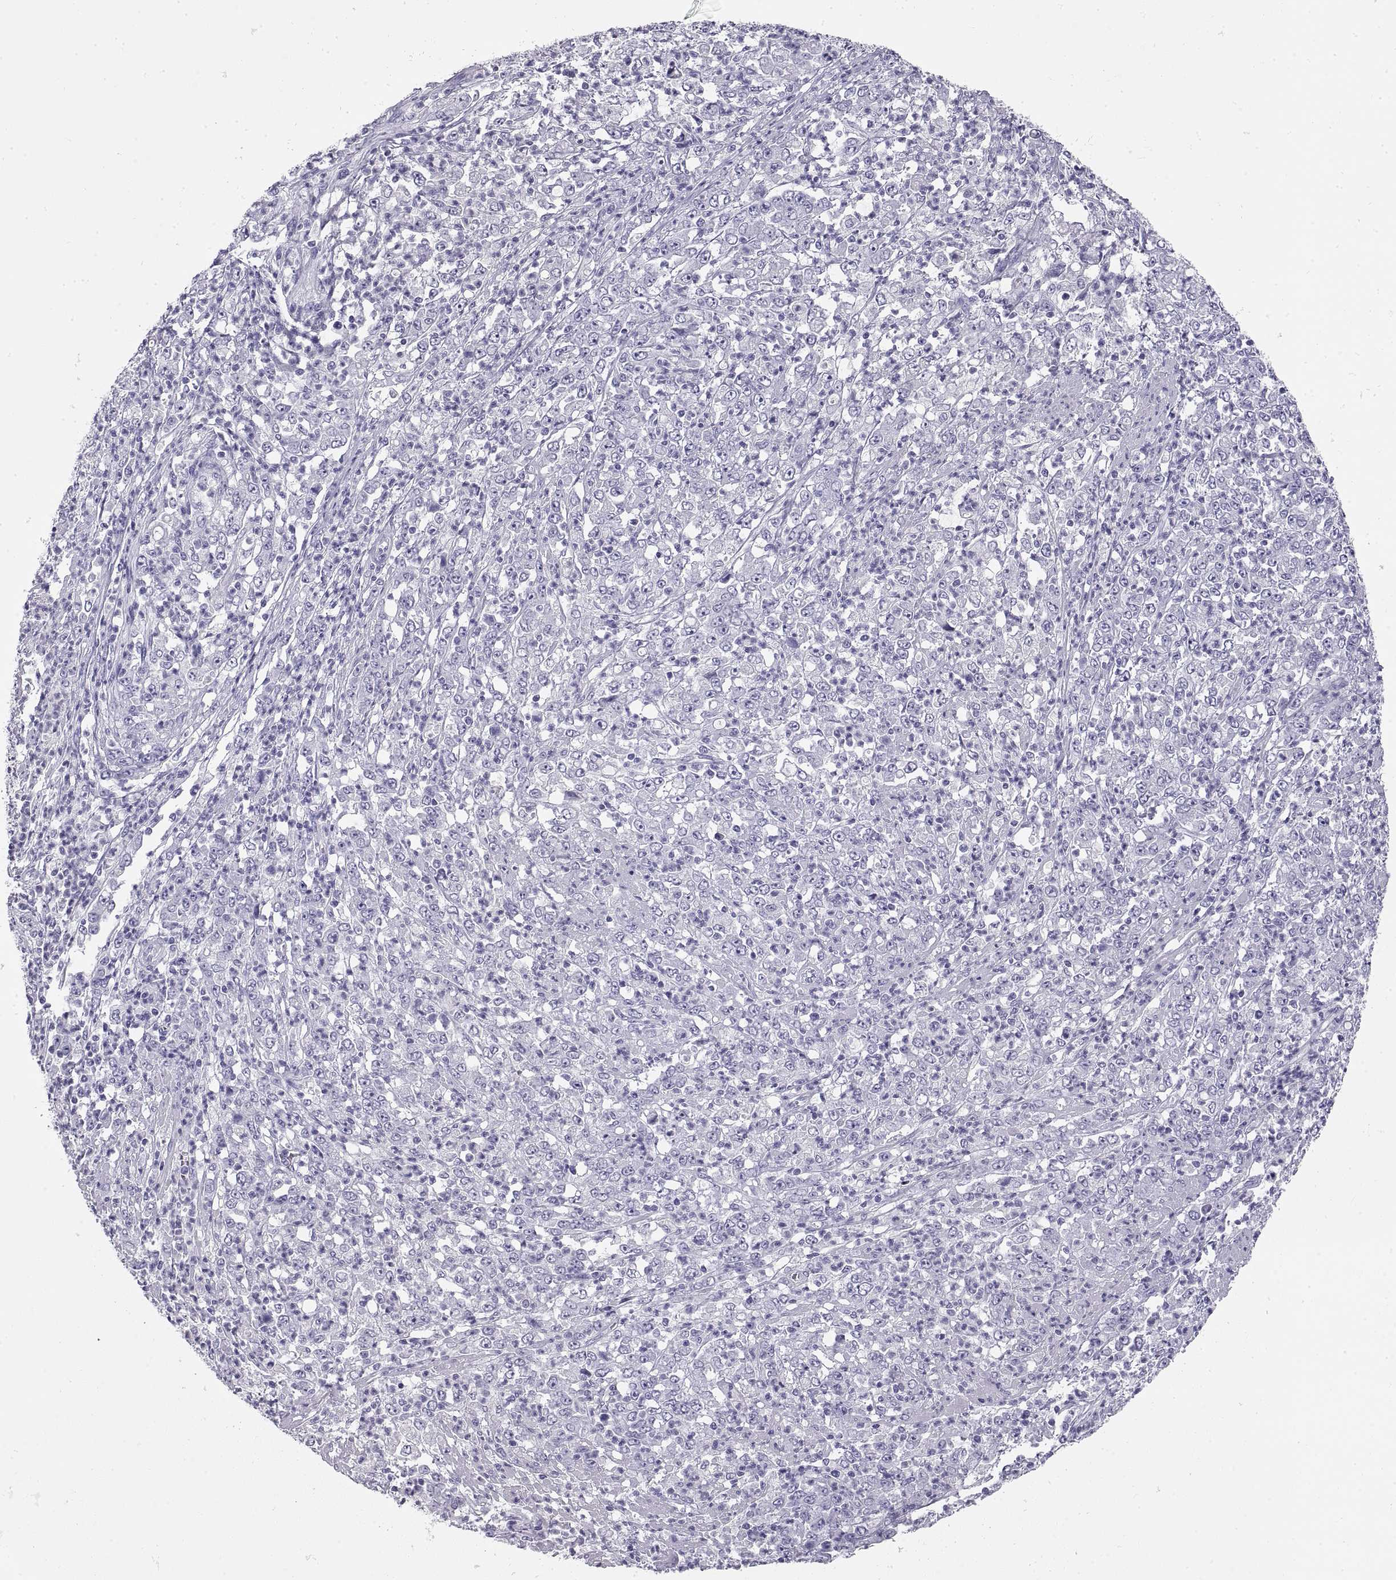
{"staining": {"intensity": "negative", "quantity": "none", "location": "none"}, "tissue": "stomach cancer", "cell_type": "Tumor cells", "image_type": "cancer", "snomed": [{"axis": "morphology", "description": "Adenocarcinoma, NOS"}, {"axis": "topography", "description": "Stomach, lower"}], "caption": "Immunohistochemical staining of human stomach cancer shows no significant staining in tumor cells.", "gene": "RLBP1", "patient": {"sex": "female", "age": 71}}